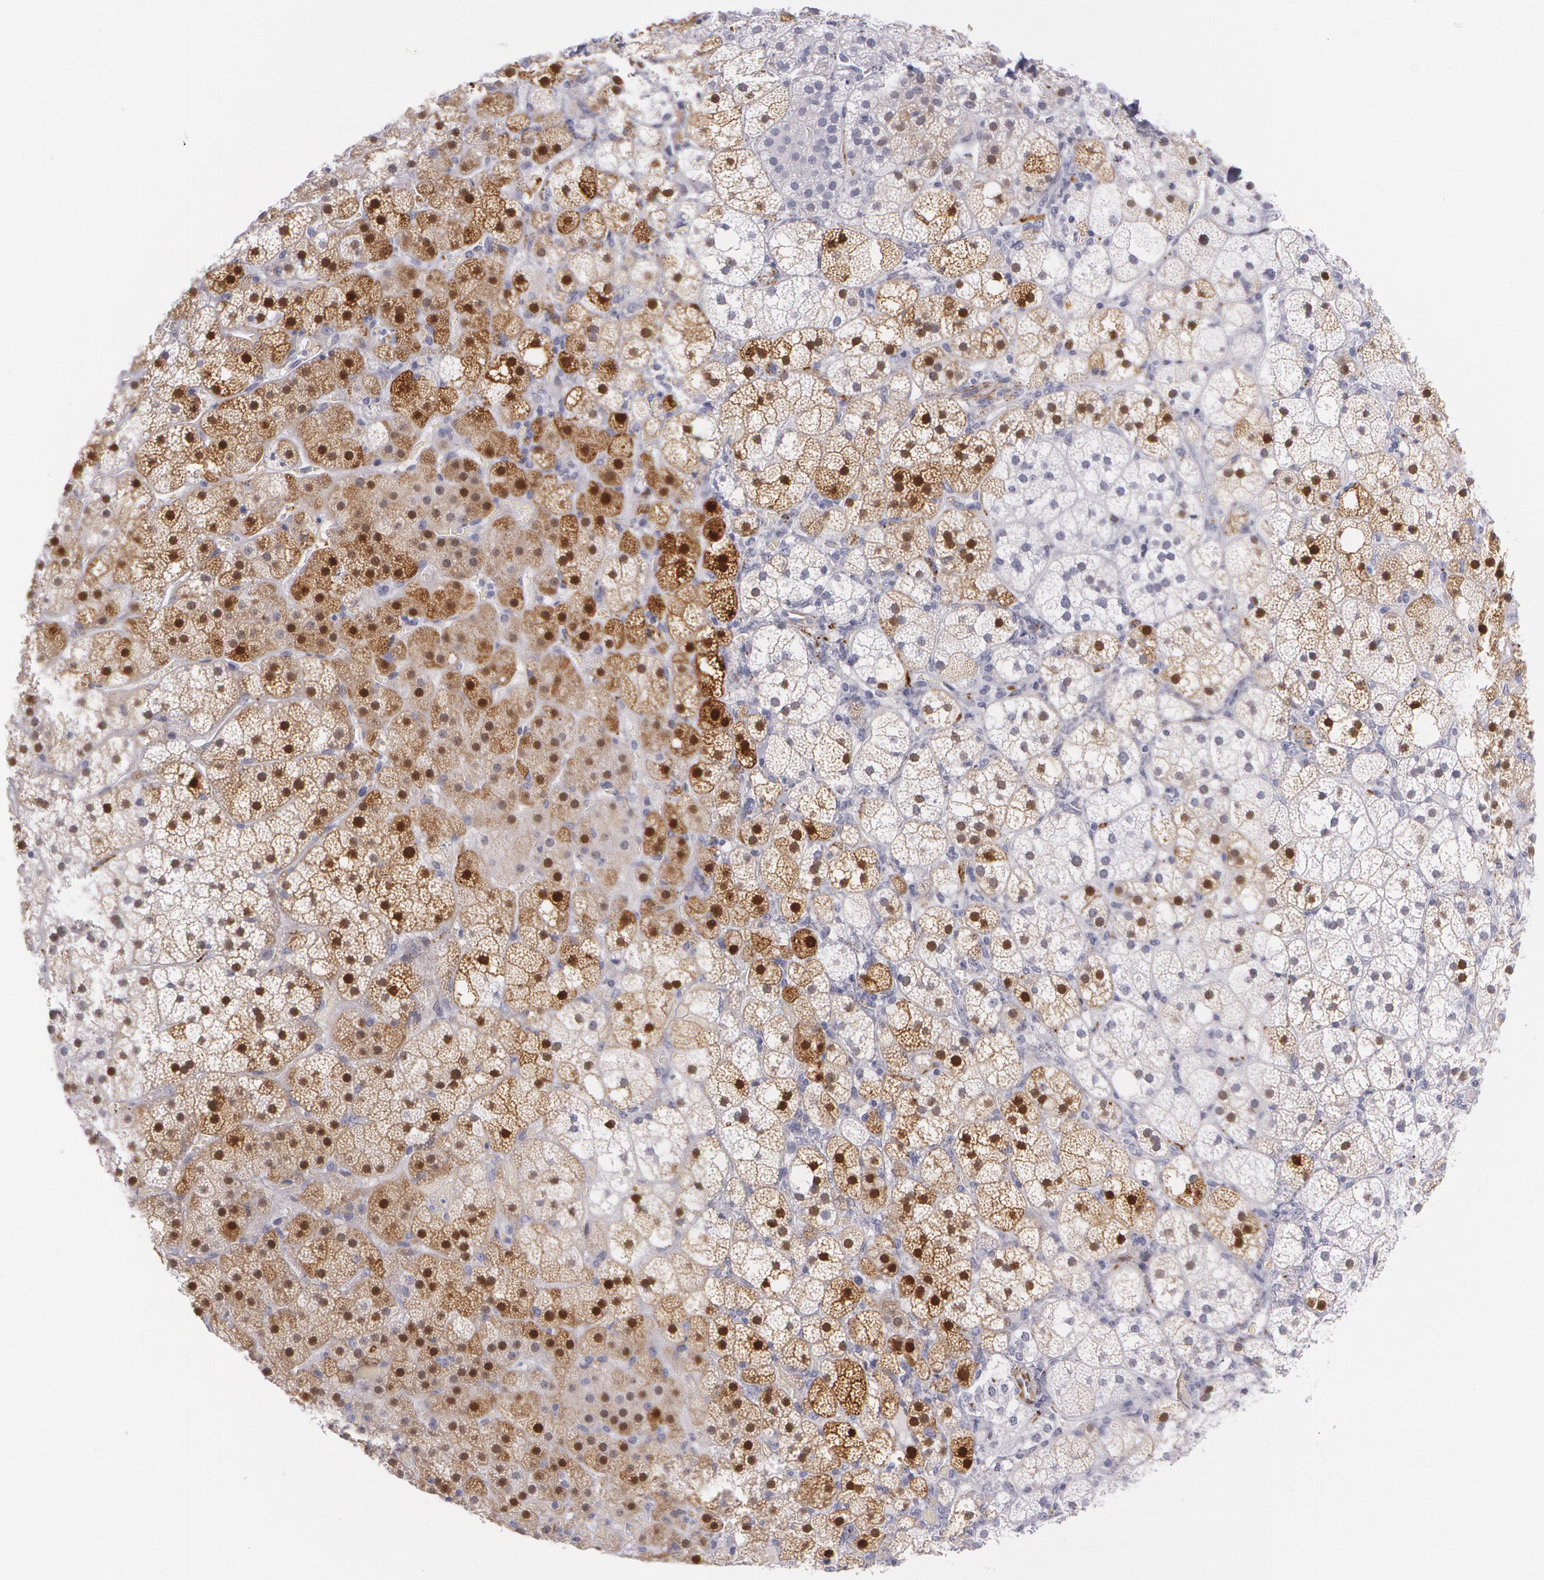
{"staining": {"intensity": "strong", "quantity": "25%-75%", "location": "cytoplasmic/membranous,nuclear"}, "tissue": "adrenal gland", "cell_type": "Glandular cells", "image_type": "normal", "snomed": [{"axis": "morphology", "description": "Normal tissue, NOS"}, {"axis": "topography", "description": "Adrenal gland"}], "caption": "Immunohistochemical staining of normal adrenal gland exhibits strong cytoplasmic/membranous,nuclear protein staining in approximately 25%-75% of glandular cells.", "gene": "SNCG", "patient": {"sex": "male", "age": 53}}